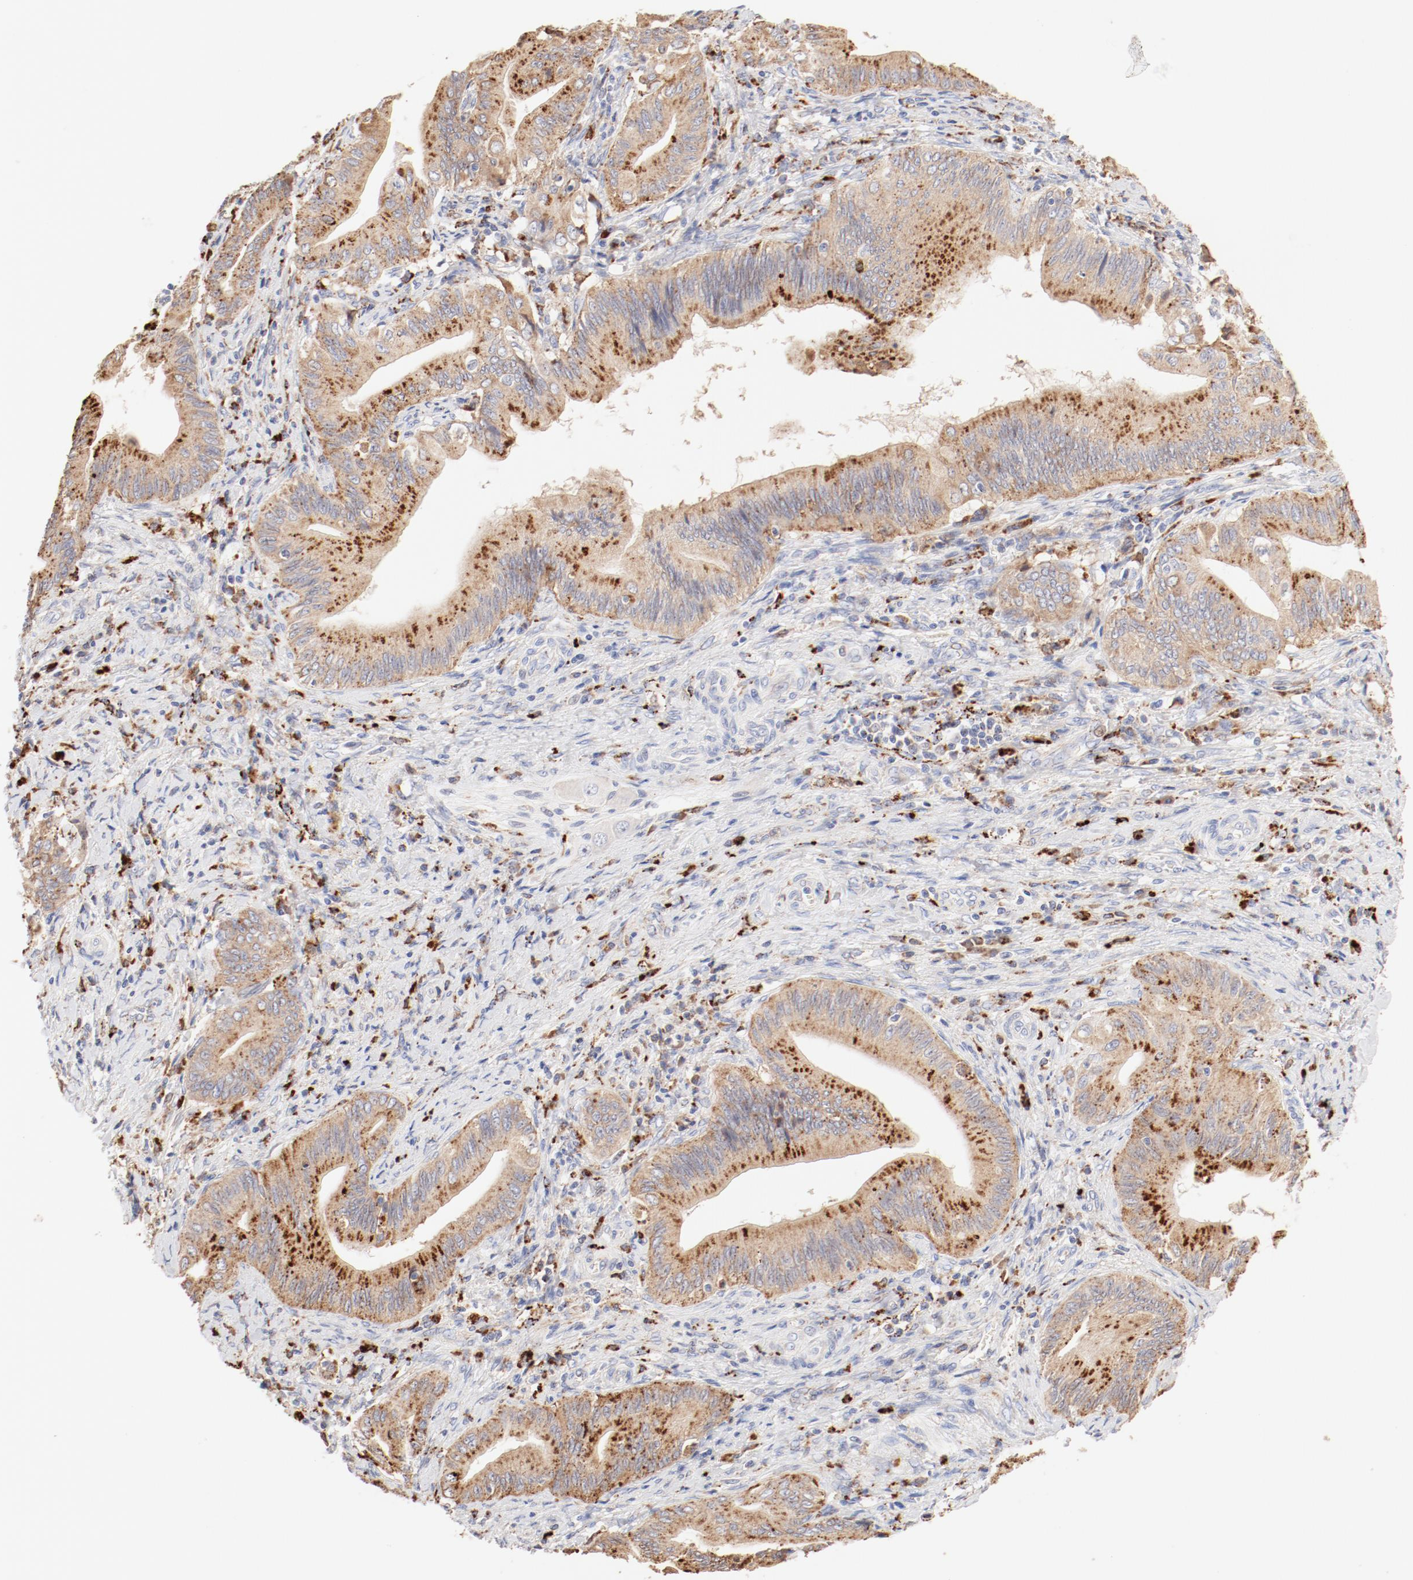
{"staining": {"intensity": "moderate", "quantity": ">75%", "location": "cytoplasmic/membranous"}, "tissue": "liver cancer", "cell_type": "Tumor cells", "image_type": "cancer", "snomed": [{"axis": "morphology", "description": "Cholangiocarcinoma"}, {"axis": "topography", "description": "Liver"}], "caption": "There is medium levels of moderate cytoplasmic/membranous staining in tumor cells of liver cholangiocarcinoma, as demonstrated by immunohistochemical staining (brown color).", "gene": "CTSH", "patient": {"sex": "male", "age": 58}}